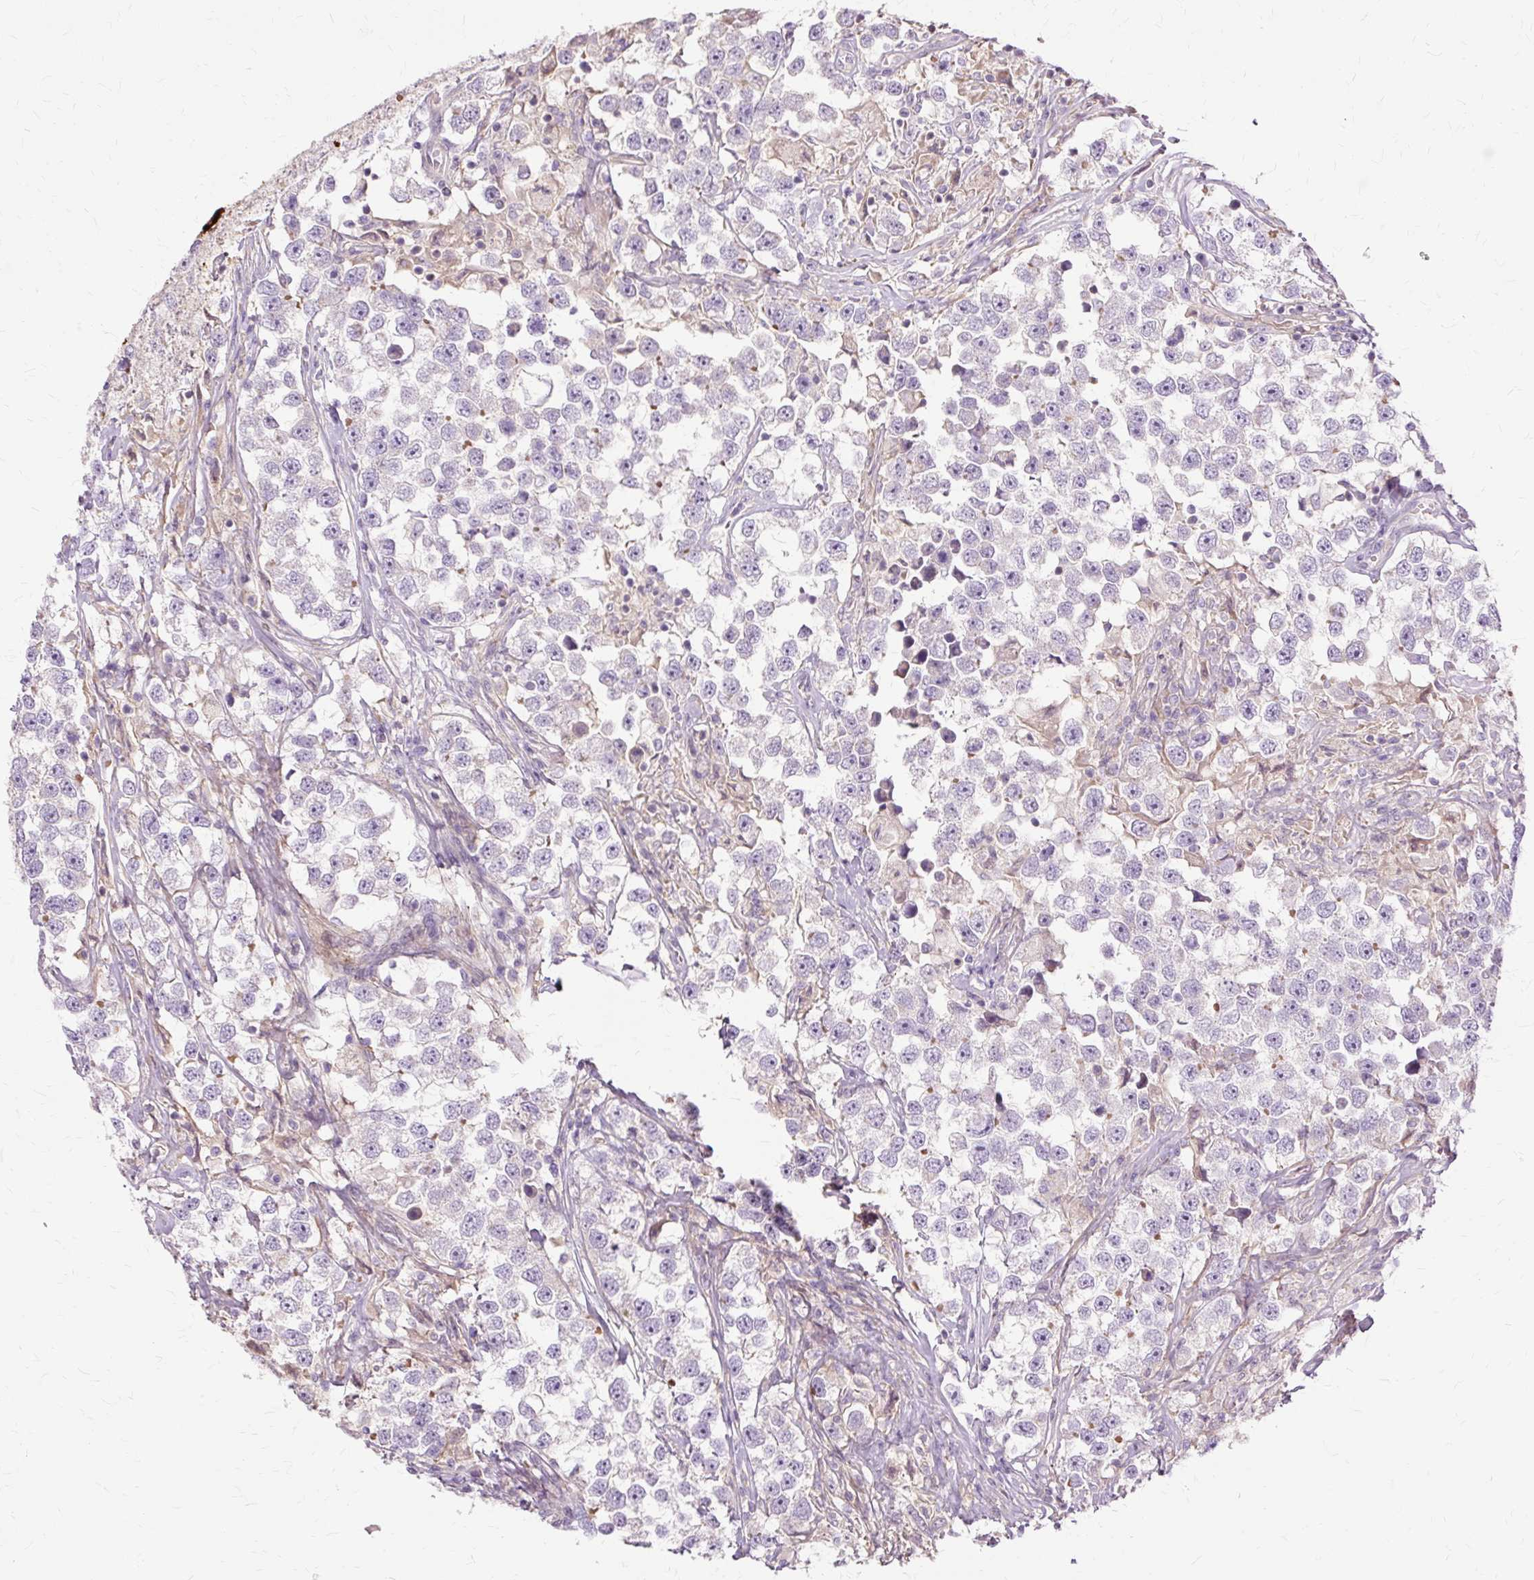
{"staining": {"intensity": "negative", "quantity": "none", "location": "none"}, "tissue": "testis cancer", "cell_type": "Tumor cells", "image_type": "cancer", "snomed": [{"axis": "morphology", "description": "Seminoma, NOS"}, {"axis": "topography", "description": "Testis"}], "caption": "A high-resolution photomicrograph shows immunohistochemistry staining of testis cancer, which exhibits no significant positivity in tumor cells.", "gene": "TSPAN8", "patient": {"sex": "male", "age": 46}}